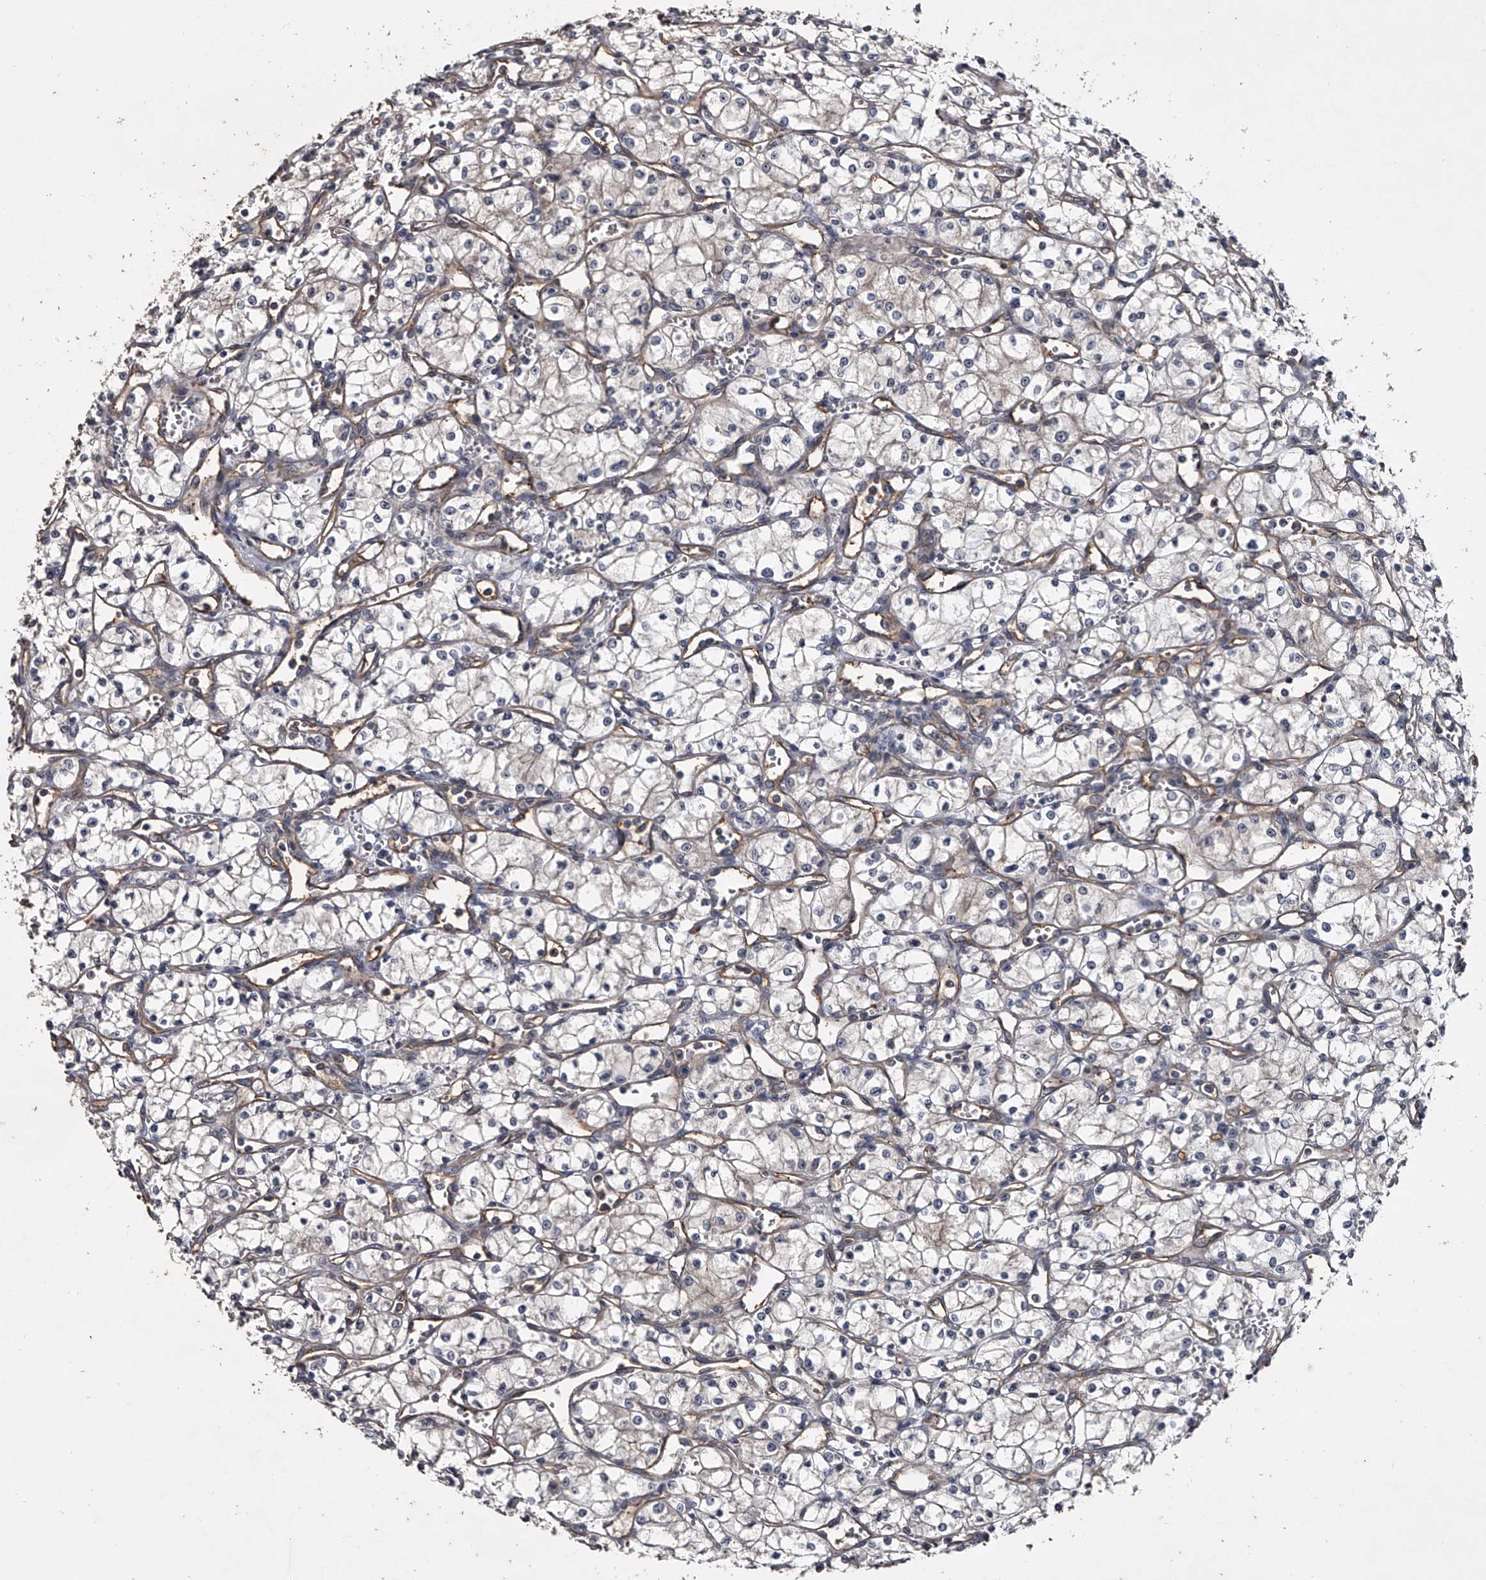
{"staining": {"intensity": "weak", "quantity": "25%-75%", "location": "cytoplasmic/membranous"}, "tissue": "renal cancer", "cell_type": "Tumor cells", "image_type": "cancer", "snomed": [{"axis": "morphology", "description": "Adenocarcinoma, NOS"}, {"axis": "topography", "description": "Kidney"}], "caption": "The micrograph demonstrates immunohistochemical staining of renal adenocarcinoma. There is weak cytoplasmic/membranous positivity is appreciated in about 25%-75% of tumor cells.", "gene": "MDN1", "patient": {"sex": "male", "age": 59}}